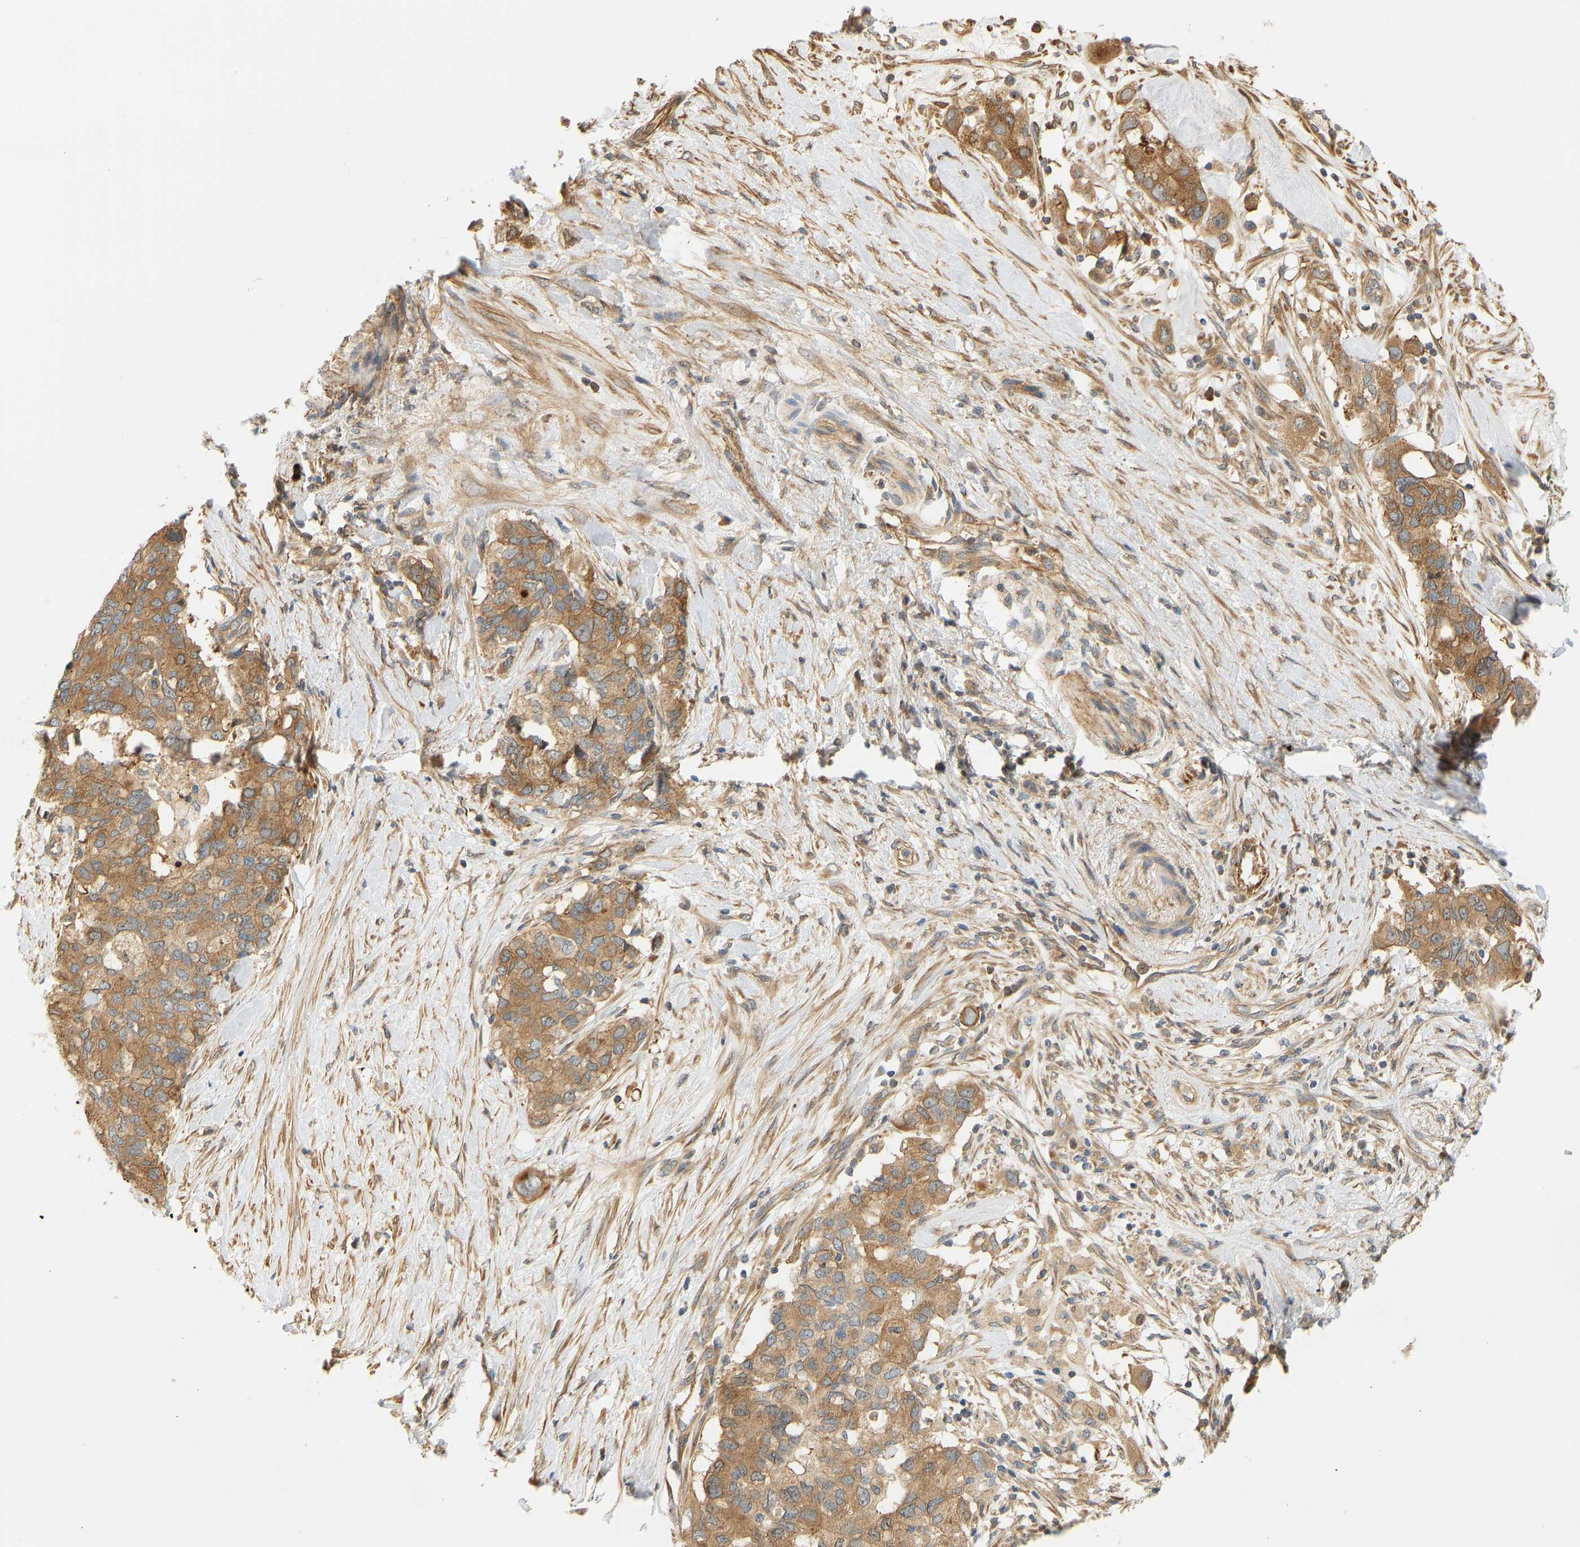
{"staining": {"intensity": "moderate", "quantity": ">75%", "location": "cytoplasmic/membranous"}, "tissue": "pancreatic cancer", "cell_type": "Tumor cells", "image_type": "cancer", "snomed": [{"axis": "morphology", "description": "Adenocarcinoma, NOS"}, {"axis": "topography", "description": "Pancreas"}], "caption": "Moderate cytoplasmic/membranous staining for a protein is appreciated in about >75% of tumor cells of adenocarcinoma (pancreatic) using IHC.", "gene": "CEP57", "patient": {"sex": "female", "age": 56}}